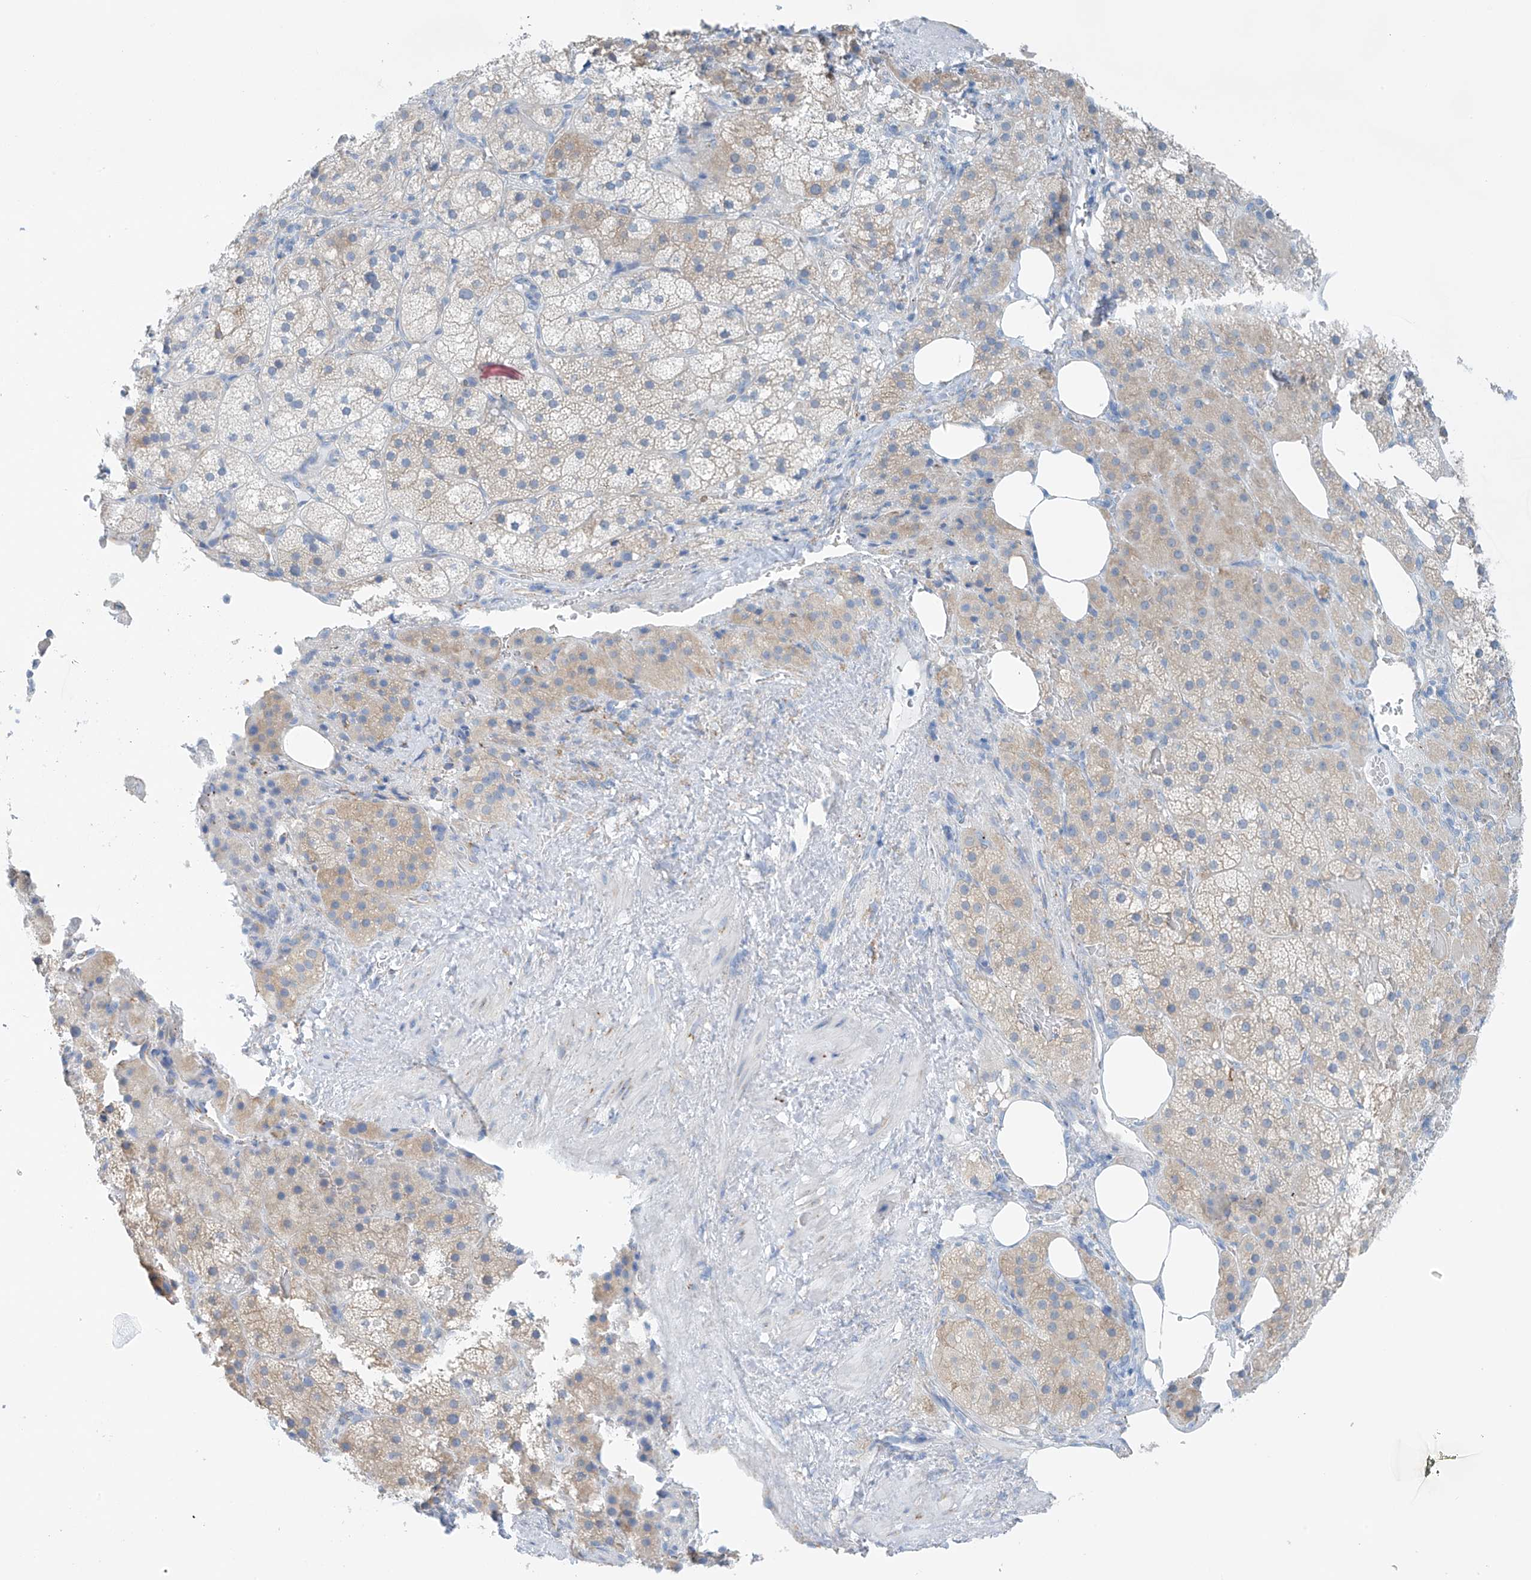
{"staining": {"intensity": "weak", "quantity": "<25%", "location": "cytoplasmic/membranous"}, "tissue": "adrenal gland", "cell_type": "Glandular cells", "image_type": "normal", "snomed": [{"axis": "morphology", "description": "Normal tissue, NOS"}, {"axis": "topography", "description": "Adrenal gland"}], "caption": "Protein analysis of benign adrenal gland exhibits no significant expression in glandular cells. (DAB immunohistochemistry, high magnification).", "gene": "RCN2", "patient": {"sex": "female", "age": 59}}